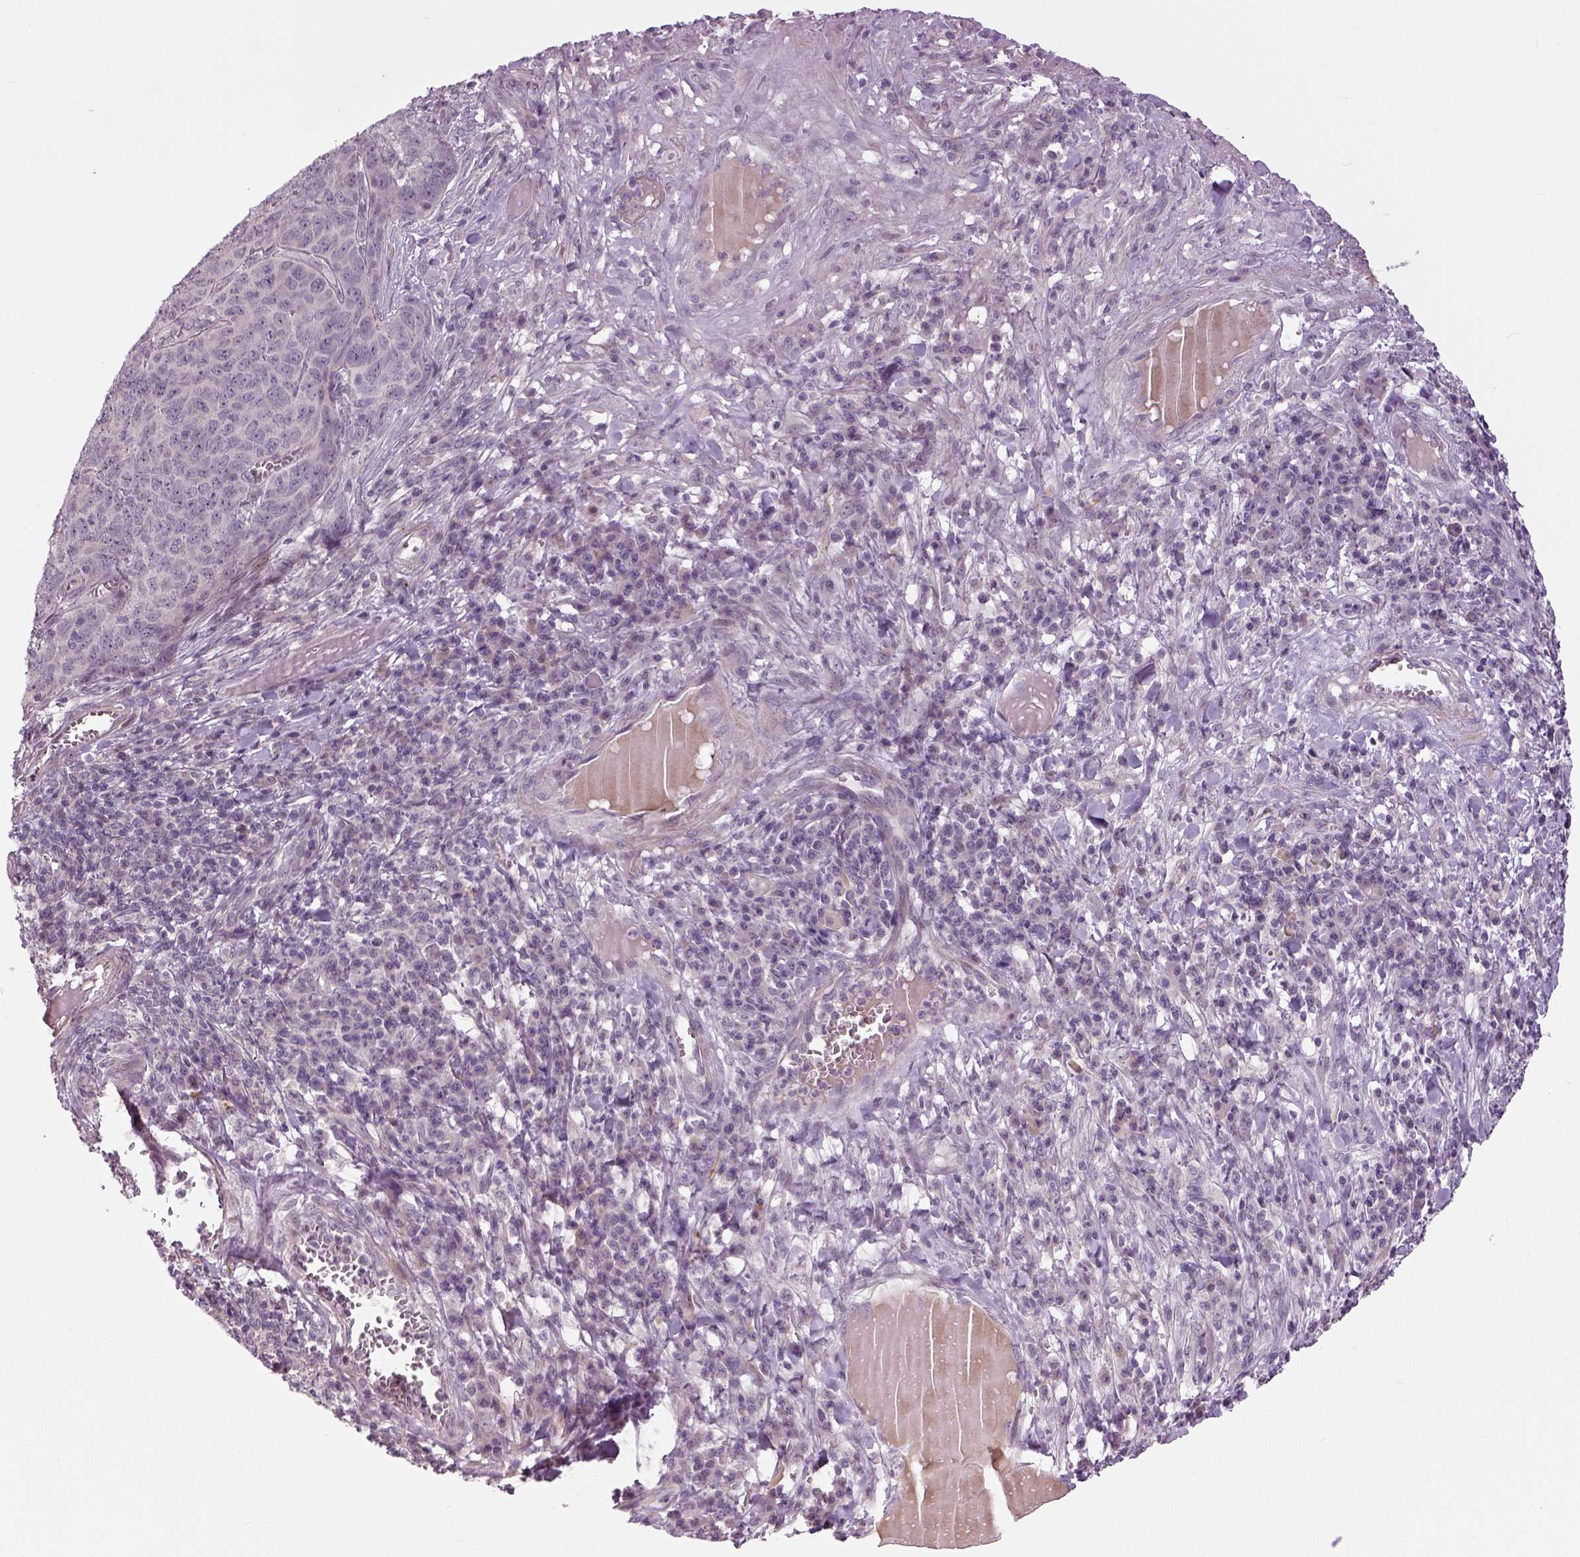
{"staining": {"intensity": "negative", "quantity": "none", "location": "none"}, "tissue": "skin cancer", "cell_type": "Tumor cells", "image_type": "cancer", "snomed": [{"axis": "morphology", "description": "Squamous cell carcinoma, NOS"}, {"axis": "topography", "description": "Skin"}, {"axis": "topography", "description": "Anal"}], "caption": "Tumor cells are negative for protein expression in human skin cancer (squamous cell carcinoma).", "gene": "NECAB1", "patient": {"sex": "female", "age": 51}}